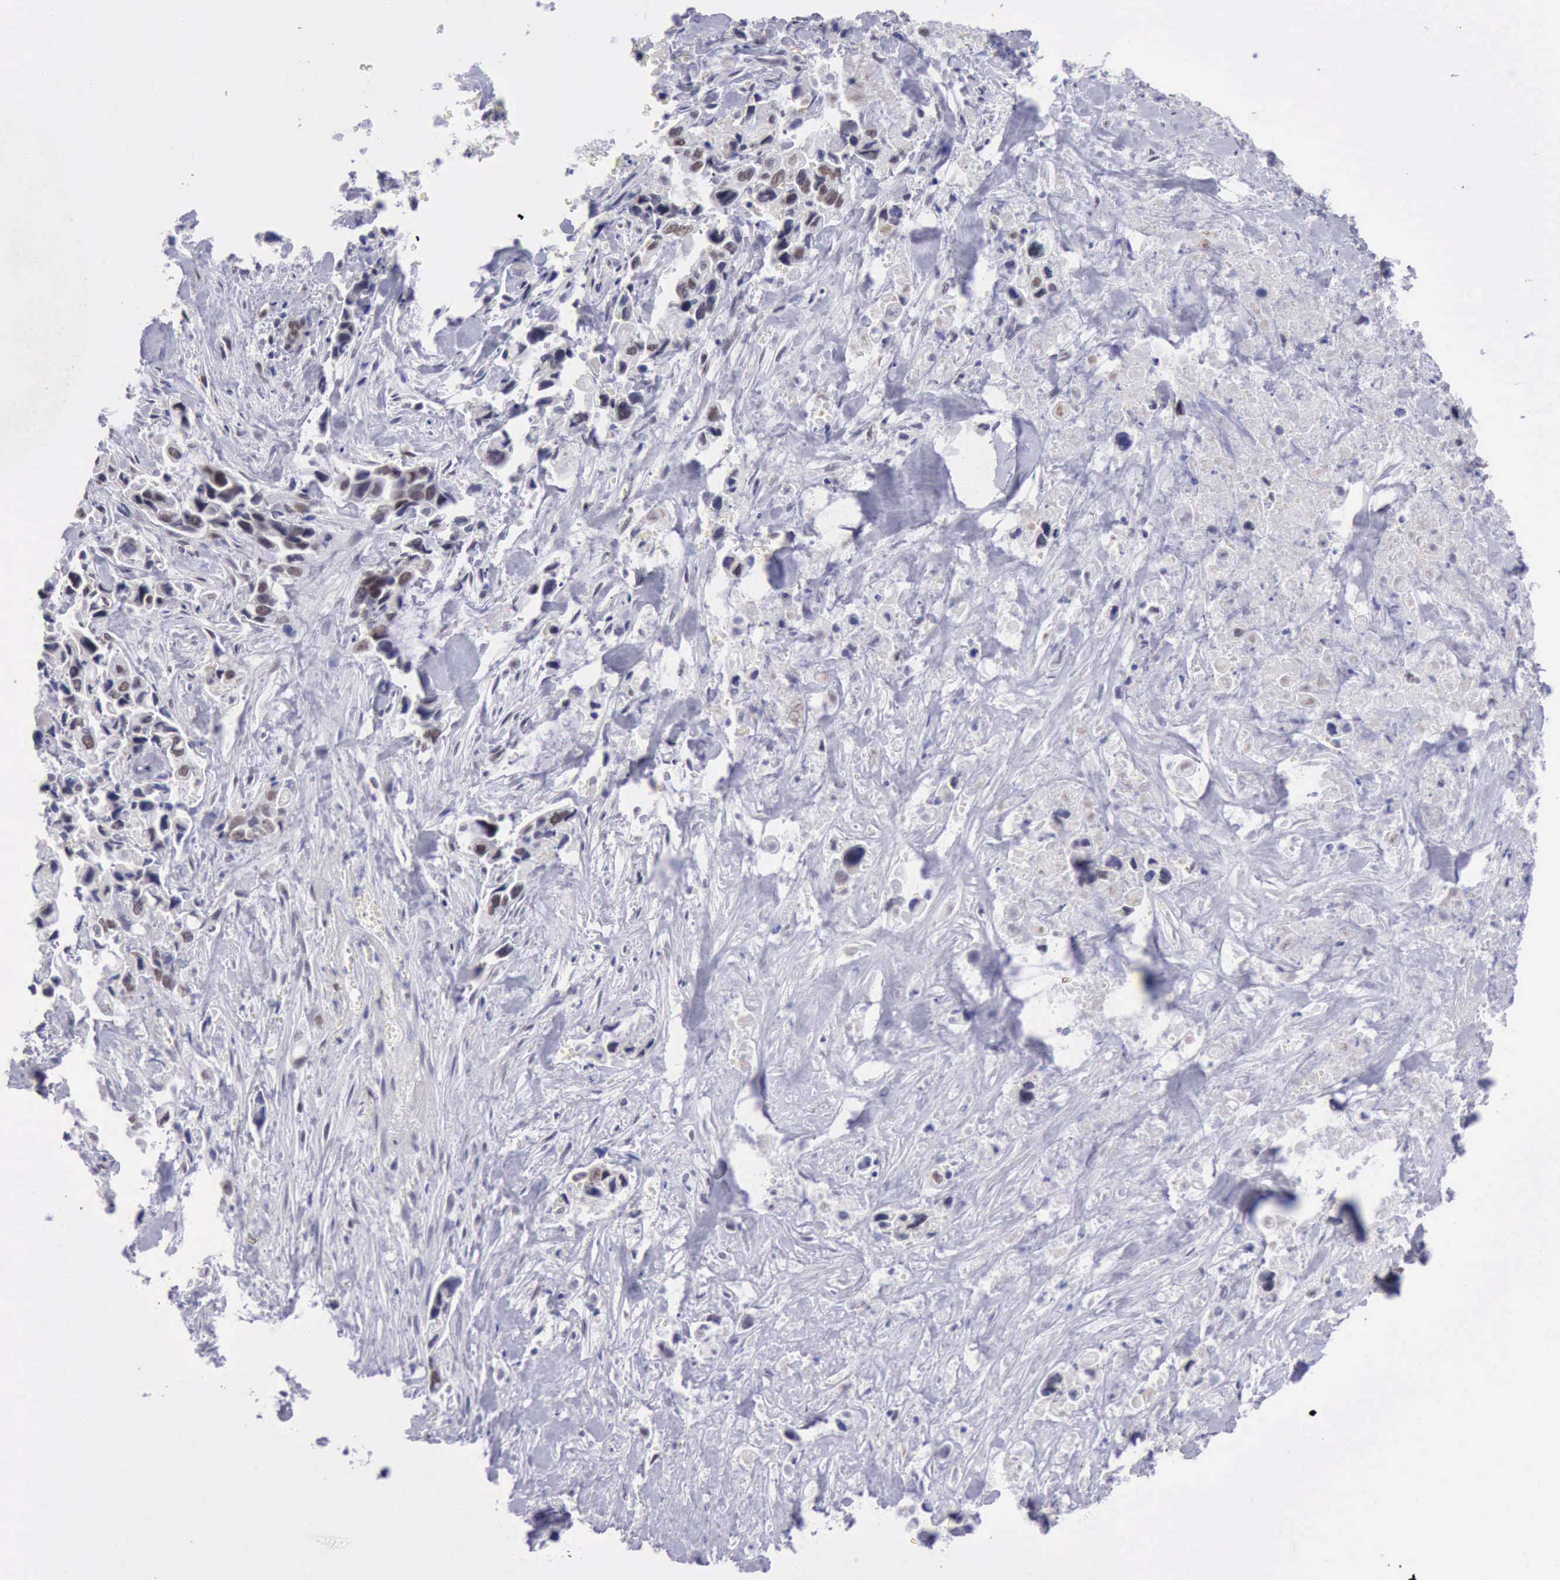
{"staining": {"intensity": "weak", "quantity": "25%-75%", "location": "nuclear"}, "tissue": "pancreatic cancer", "cell_type": "Tumor cells", "image_type": "cancer", "snomed": [{"axis": "morphology", "description": "Adenocarcinoma, NOS"}, {"axis": "topography", "description": "Pancreas"}], "caption": "Pancreatic adenocarcinoma stained with DAB IHC reveals low levels of weak nuclear staining in approximately 25%-75% of tumor cells.", "gene": "ERCC4", "patient": {"sex": "male", "age": 69}}